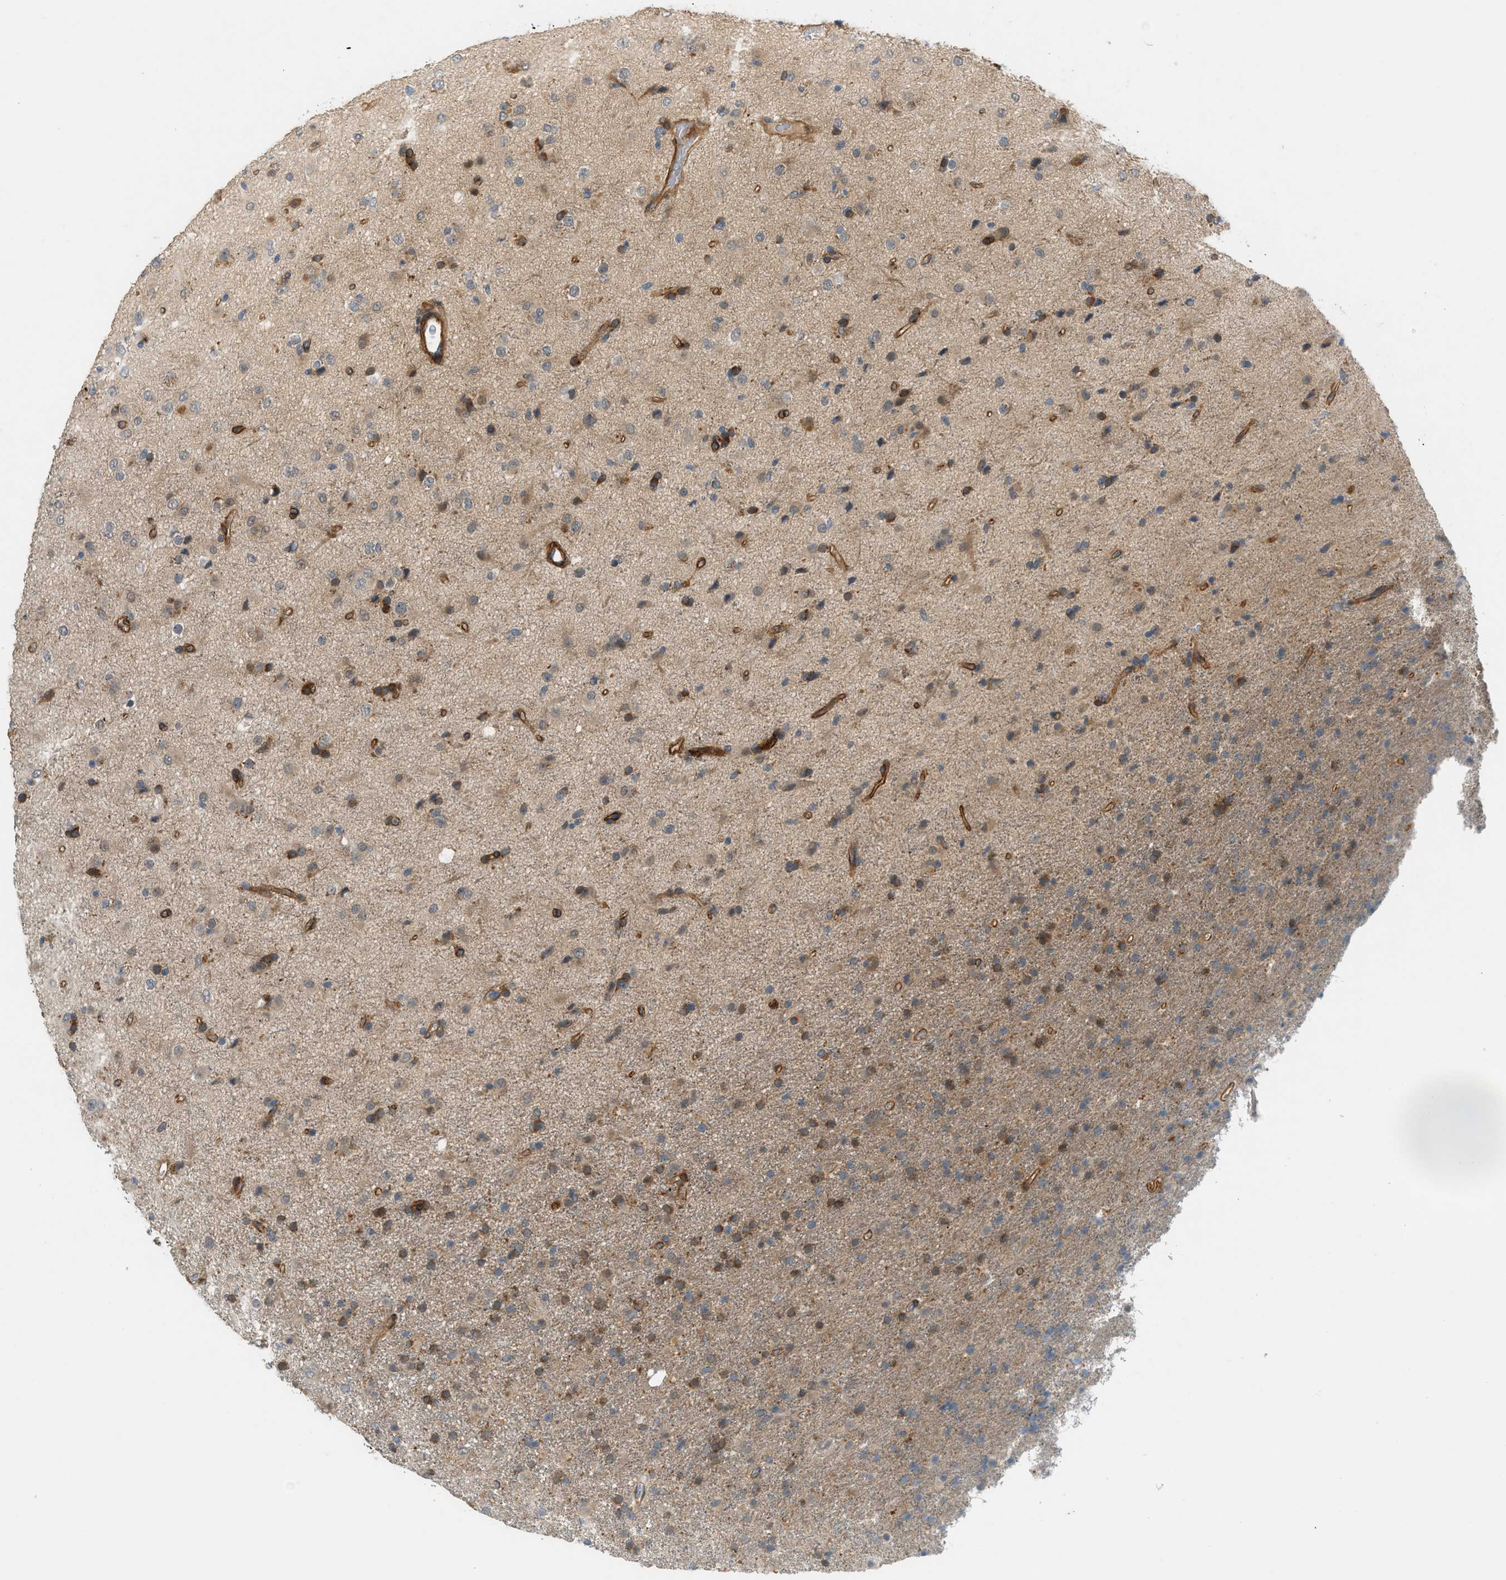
{"staining": {"intensity": "moderate", "quantity": ">75%", "location": "cytoplasmic/membranous"}, "tissue": "glioma", "cell_type": "Tumor cells", "image_type": "cancer", "snomed": [{"axis": "morphology", "description": "Glioma, malignant, Low grade"}, {"axis": "topography", "description": "Brain"}], "caption": "There is medium levels of moderate cytoplasmic/membranous positivity in tumor cells of malignant glioma (low-grade), as demonstrated by immunohistochemical staining (brown color).", "gene": "EDNRA", "patient": {"sex": "male", "age": 65}}